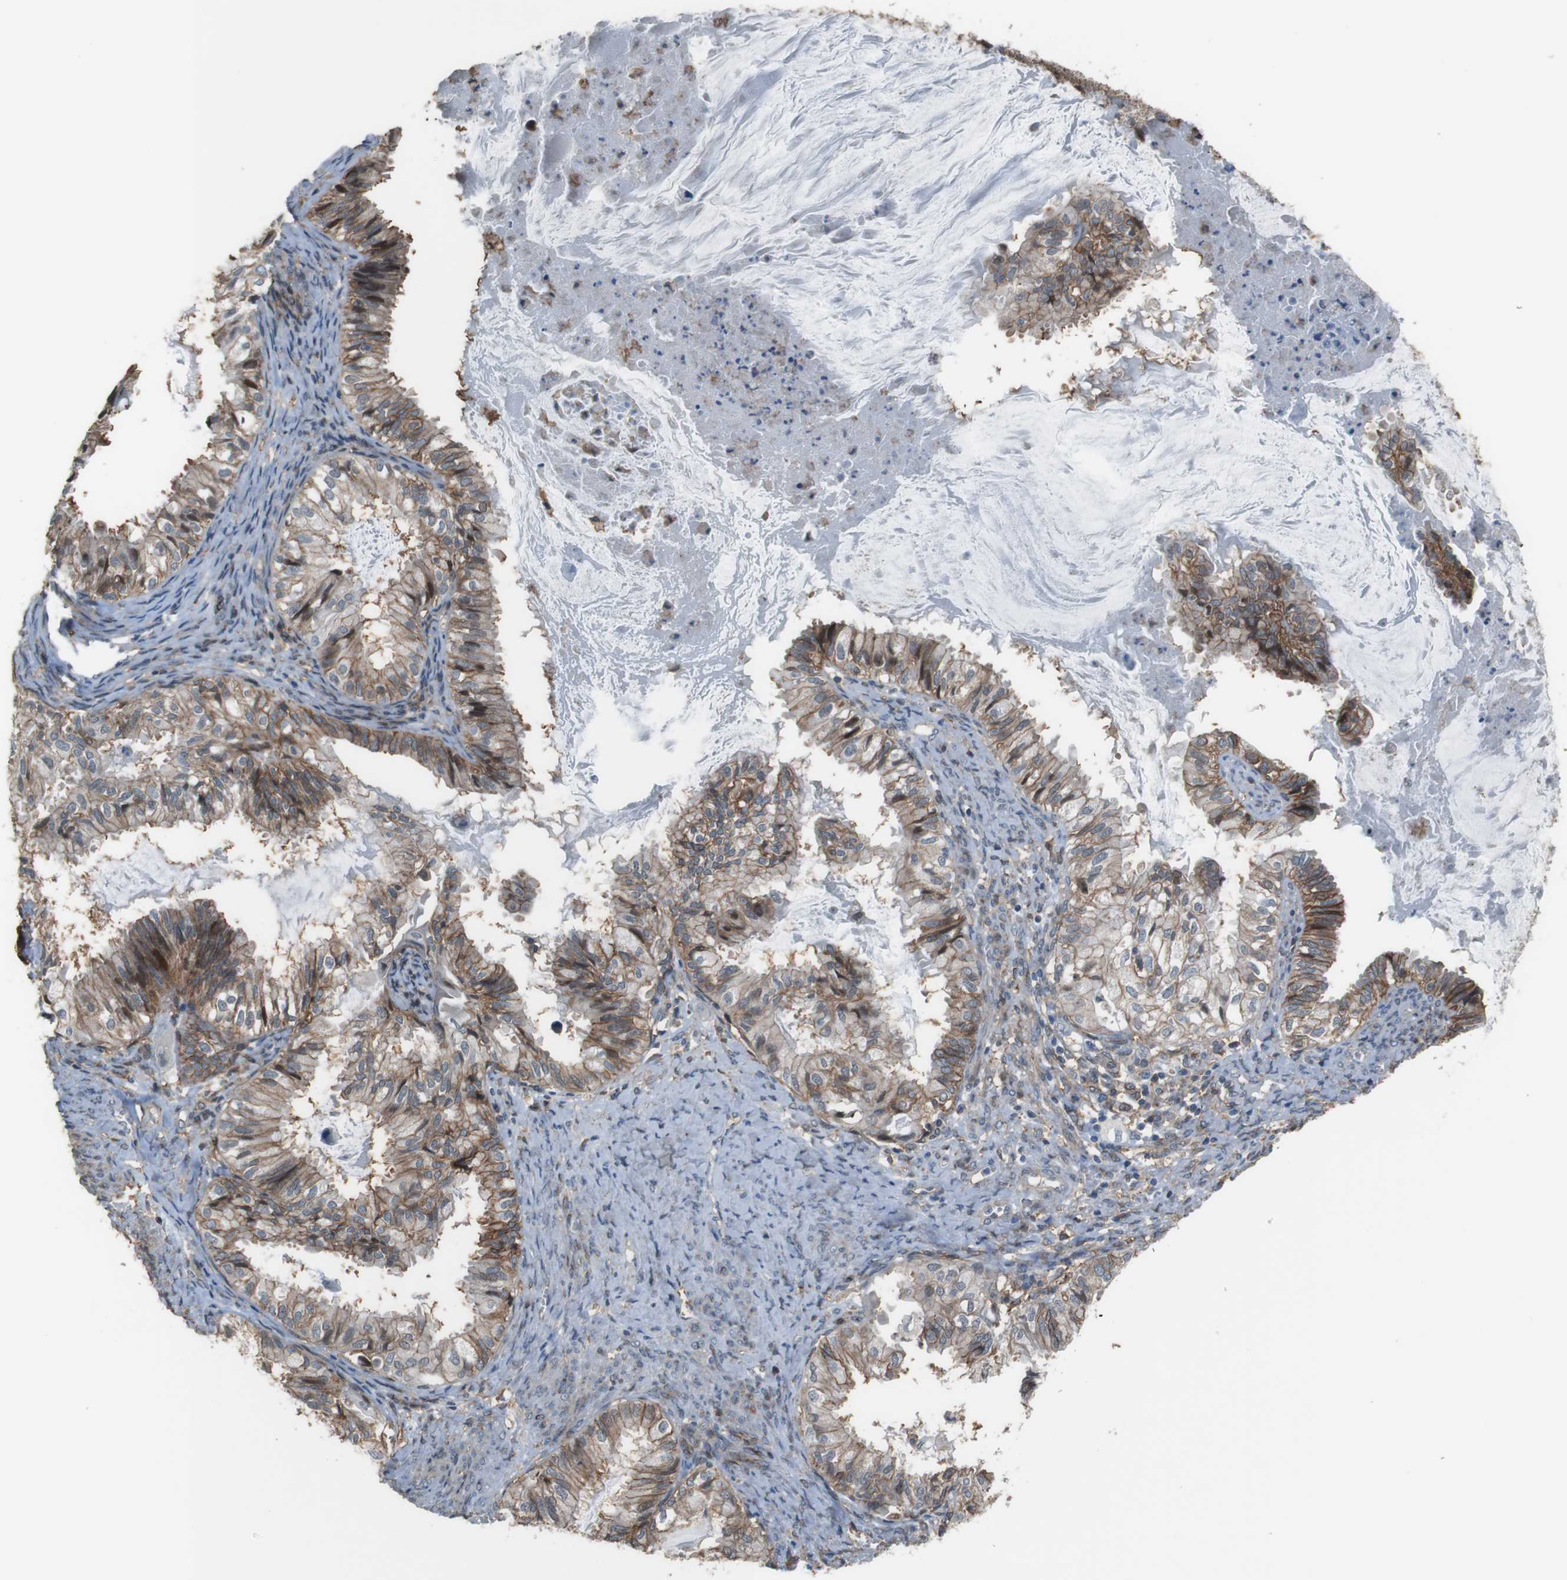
{"staining": {"intensity": "moderate", "quantity": "25%-75%", "location": "cytoplasmic/membranous"}, "tissue": "cervical cancer", "cell_type": "Tumor cells", "image_type": "cancer", "snomed": [{"axis": "morphology", "description": "Normal tissue, NOS"}, {"axis": "morphology", "description": "Adenocarcinoma, NOS"}, {"axis": "topography", "description": "Cervix"}, {"axis": "topography", "description": "Endometrium"}], "caption": "Immunohistochemical staining of cervical adenocarcinoma displays medium levels of moderate cytoplasmic/membranous expression in approximately 25%-75% of tumor cells.", "gene": "ATP2B1", "patient": {"sex": "female", "age": 86}}